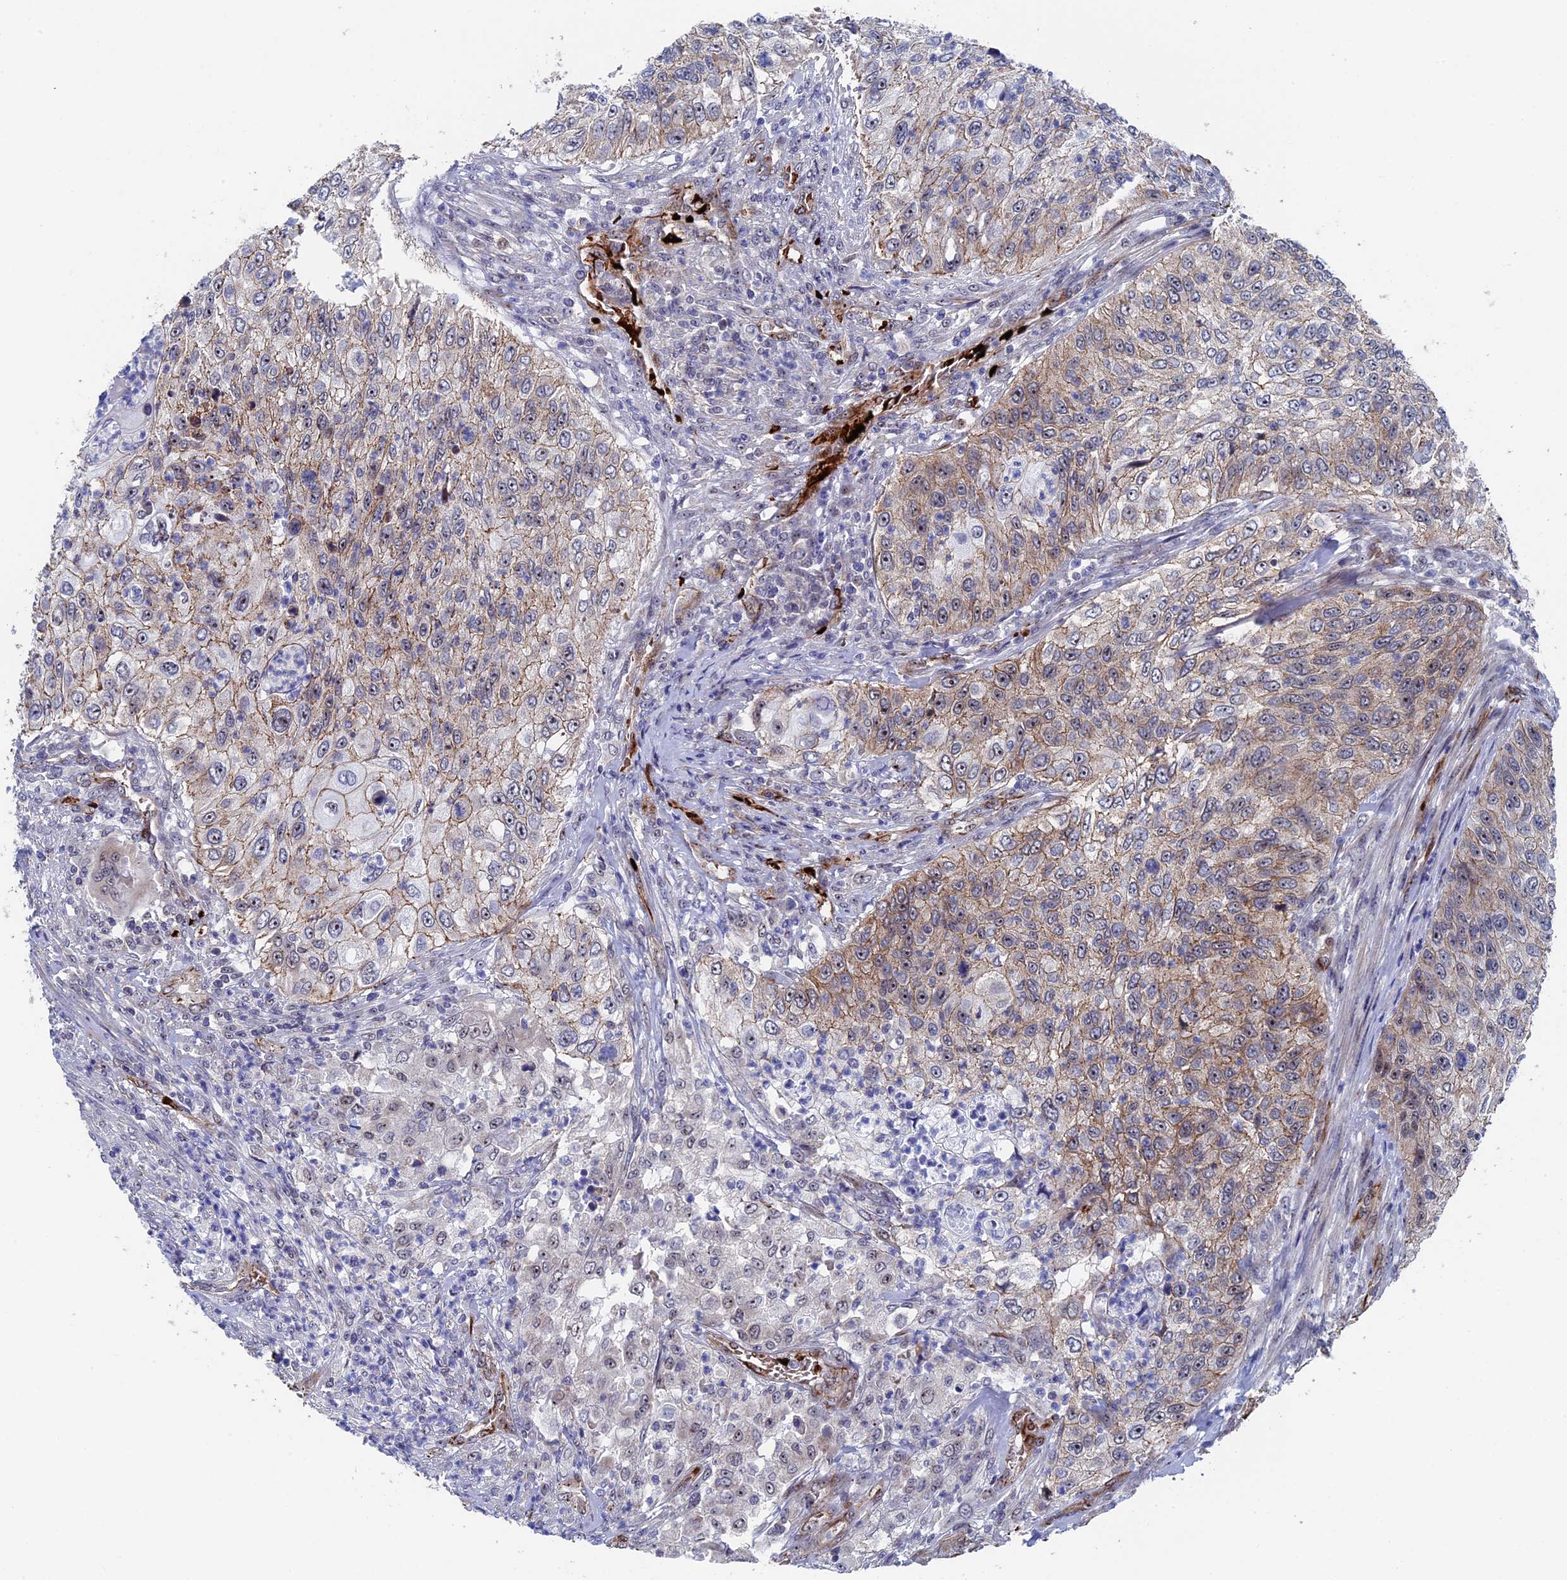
{"staining": {"intensity": "weak", "quantity": "25%-75%", "location": "cytoplasmic/membranous"}, "tissue": "urothelial cancer", "cell_type": "Tumor cells", "image_type": "cancer", "snomed": [{"axis": "morphology", "description": "Urothelial carcinoma, High grade"}, {"axis": "topography", "description": "Urinary bladder"}], "caption": "This image demonstrates urothelial cancer stained with IHC to label a protein in brown. The cytoplasmic/membranous of tumor cells show weak positivity for the protein. Nuclei are counter-stained blue.", "gene": "EXOSC9", "patient": {"sex": "female", "age": 60}}